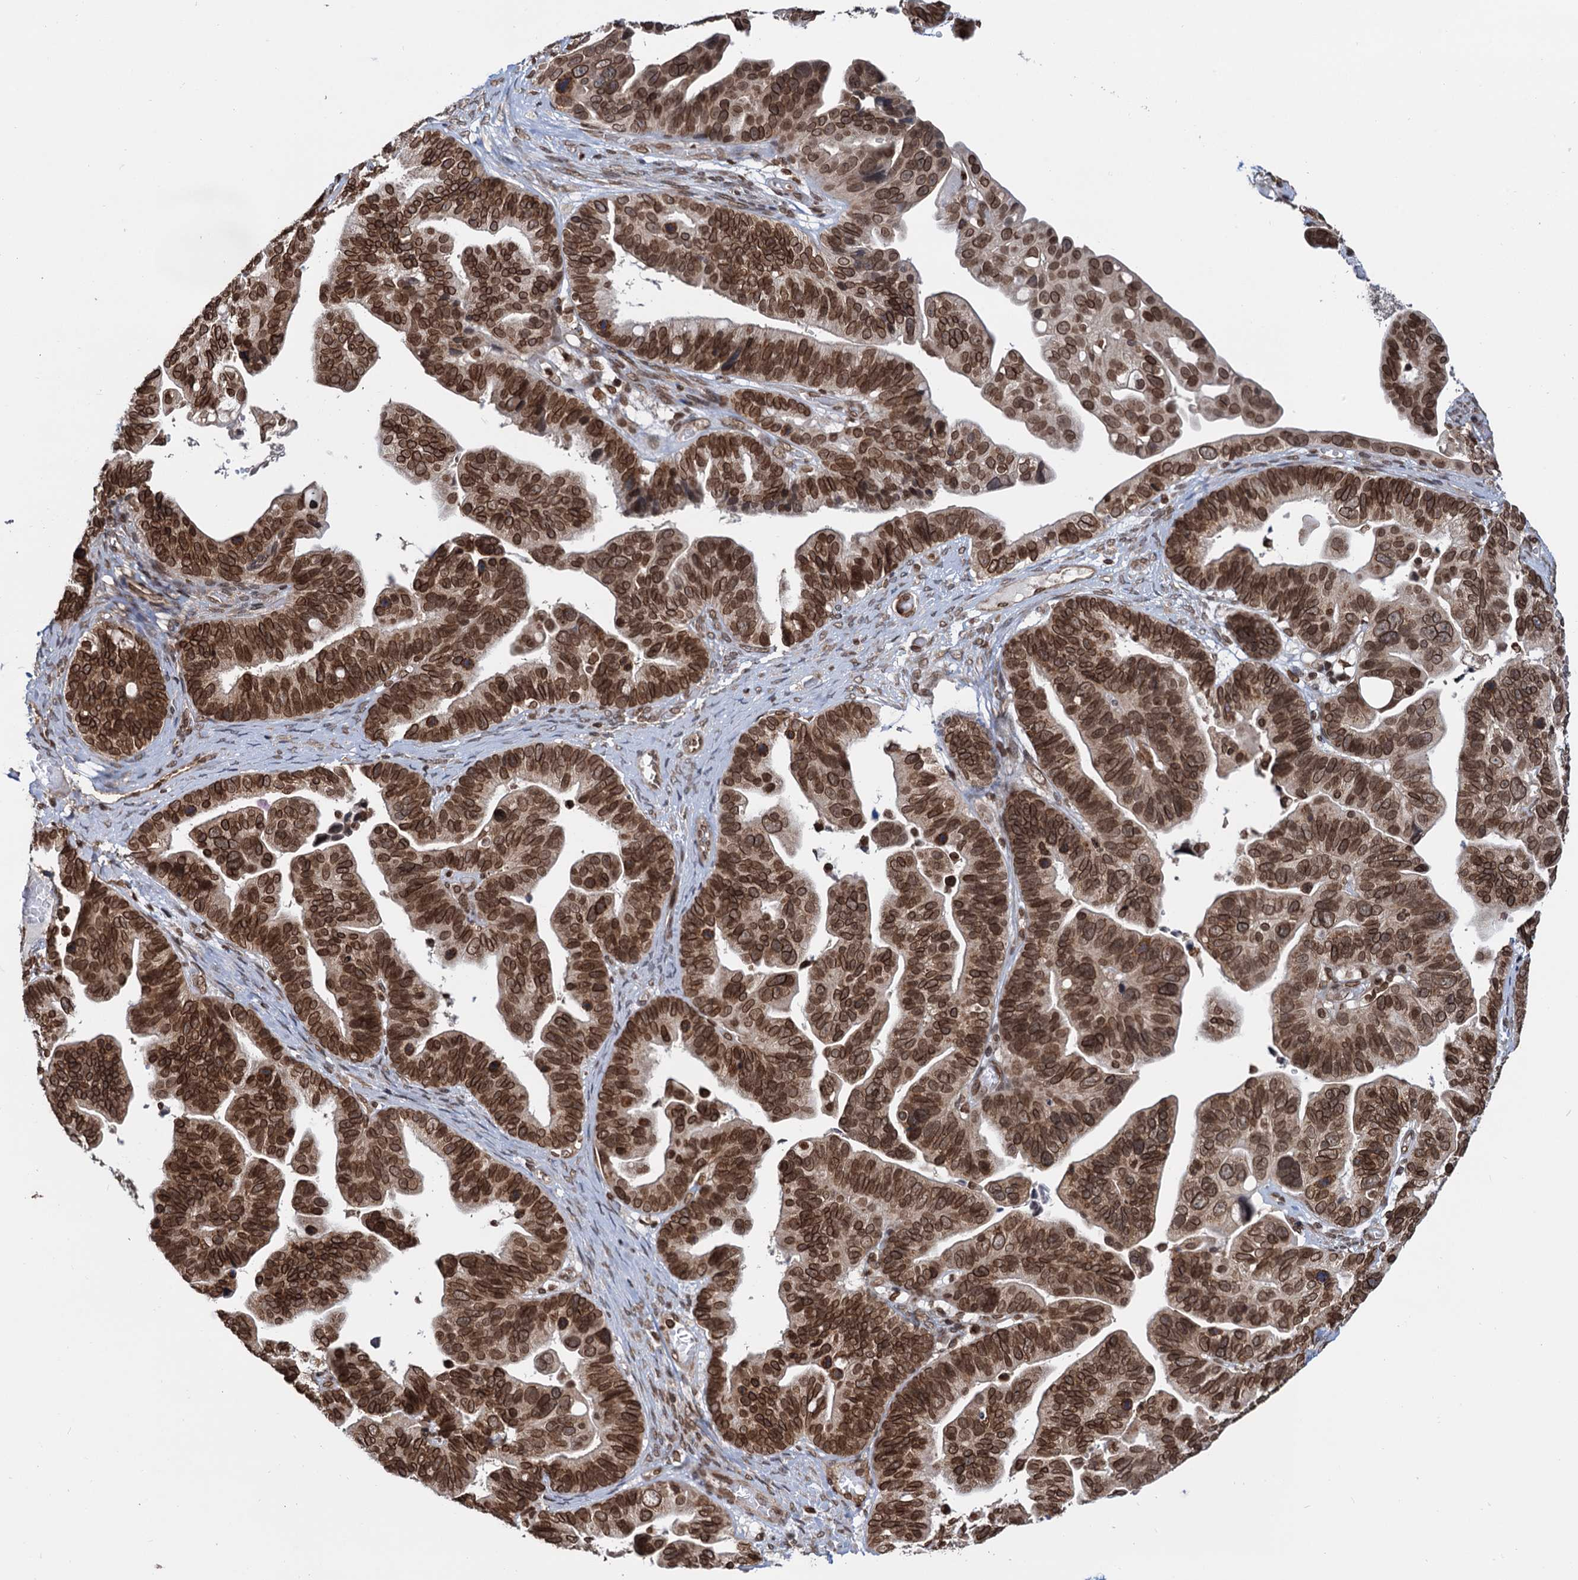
{"staining": {"intensity": "strong", "quantity": ">75%", "location": "nuclear"}, "tissue": "ovarian cancer", "cell_type": "Tumor cells", "image_type": "cancer", "snomed": [{"axis": "morphology", "description": "Cystadenocarcinoma, serous, NOS"}, {"axis": "topography", "description": "Ovary"}], "caption": "An image showing strong nuclear staining in approximately >75% of tumor cells in serous cystadenocarcinoma (ovarian), as visualized by brown immunohistochemical staining.", "gene": "ZC3H13", "patient": {"sex": "female", "age": 56}}